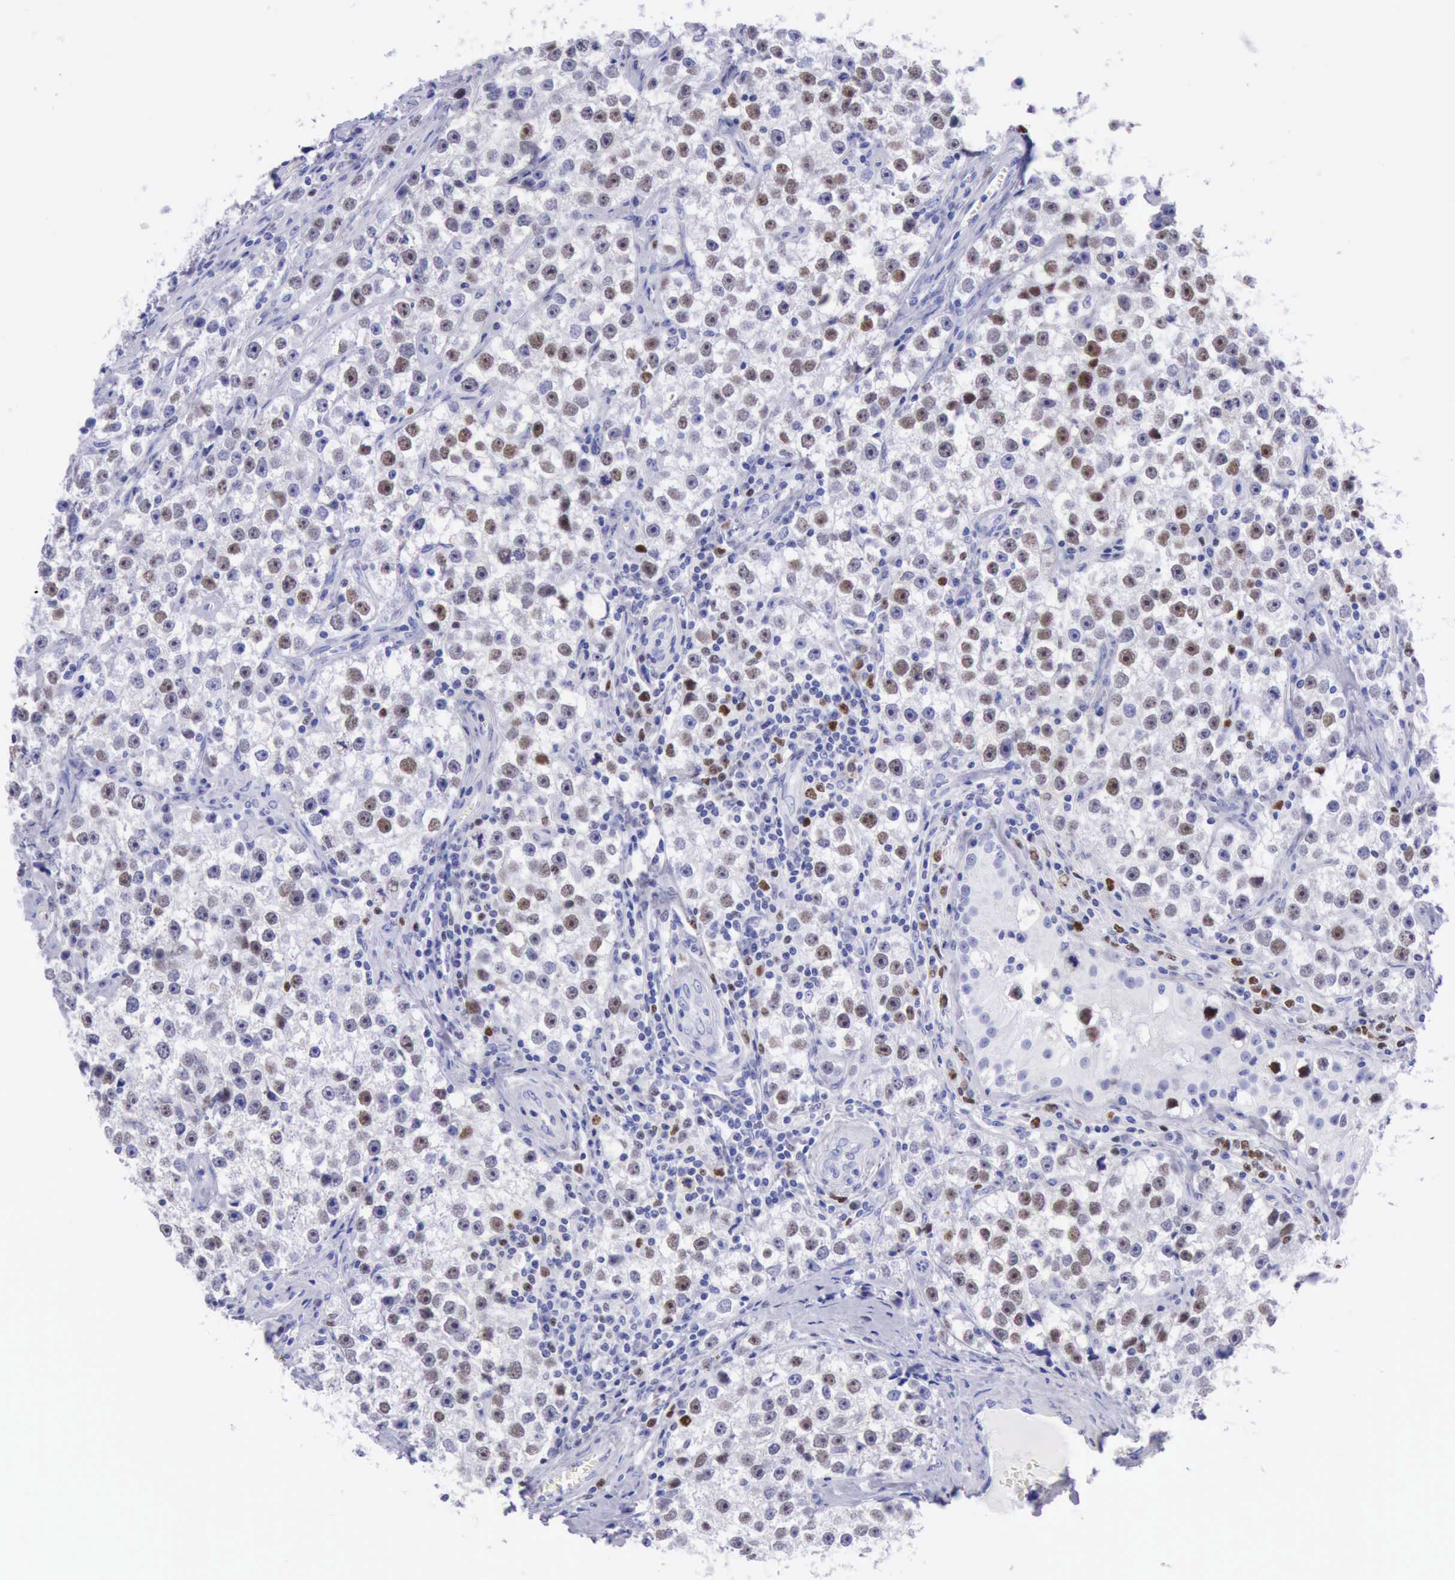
{"staining": {"intensity": "moderate", "quantity": "25%-75%", "location": "nuclear"}, "tissue": "testis cancer", "cell_type": "Tumor cells", "image_type": "cancer", "snomed": [{"axis": "morphology", "description": "Seminoma, NOS"}, {"axis": "topography", "description": "Testis"}], "caption": "Moderate nuclear positivity for a protein is present in approximately 25%-75% of tumor cells of testis cancer (seminoma) using immunohistochemistry.", "gene": "MCM2", "patient": {"sex": "male", "age": 32}}